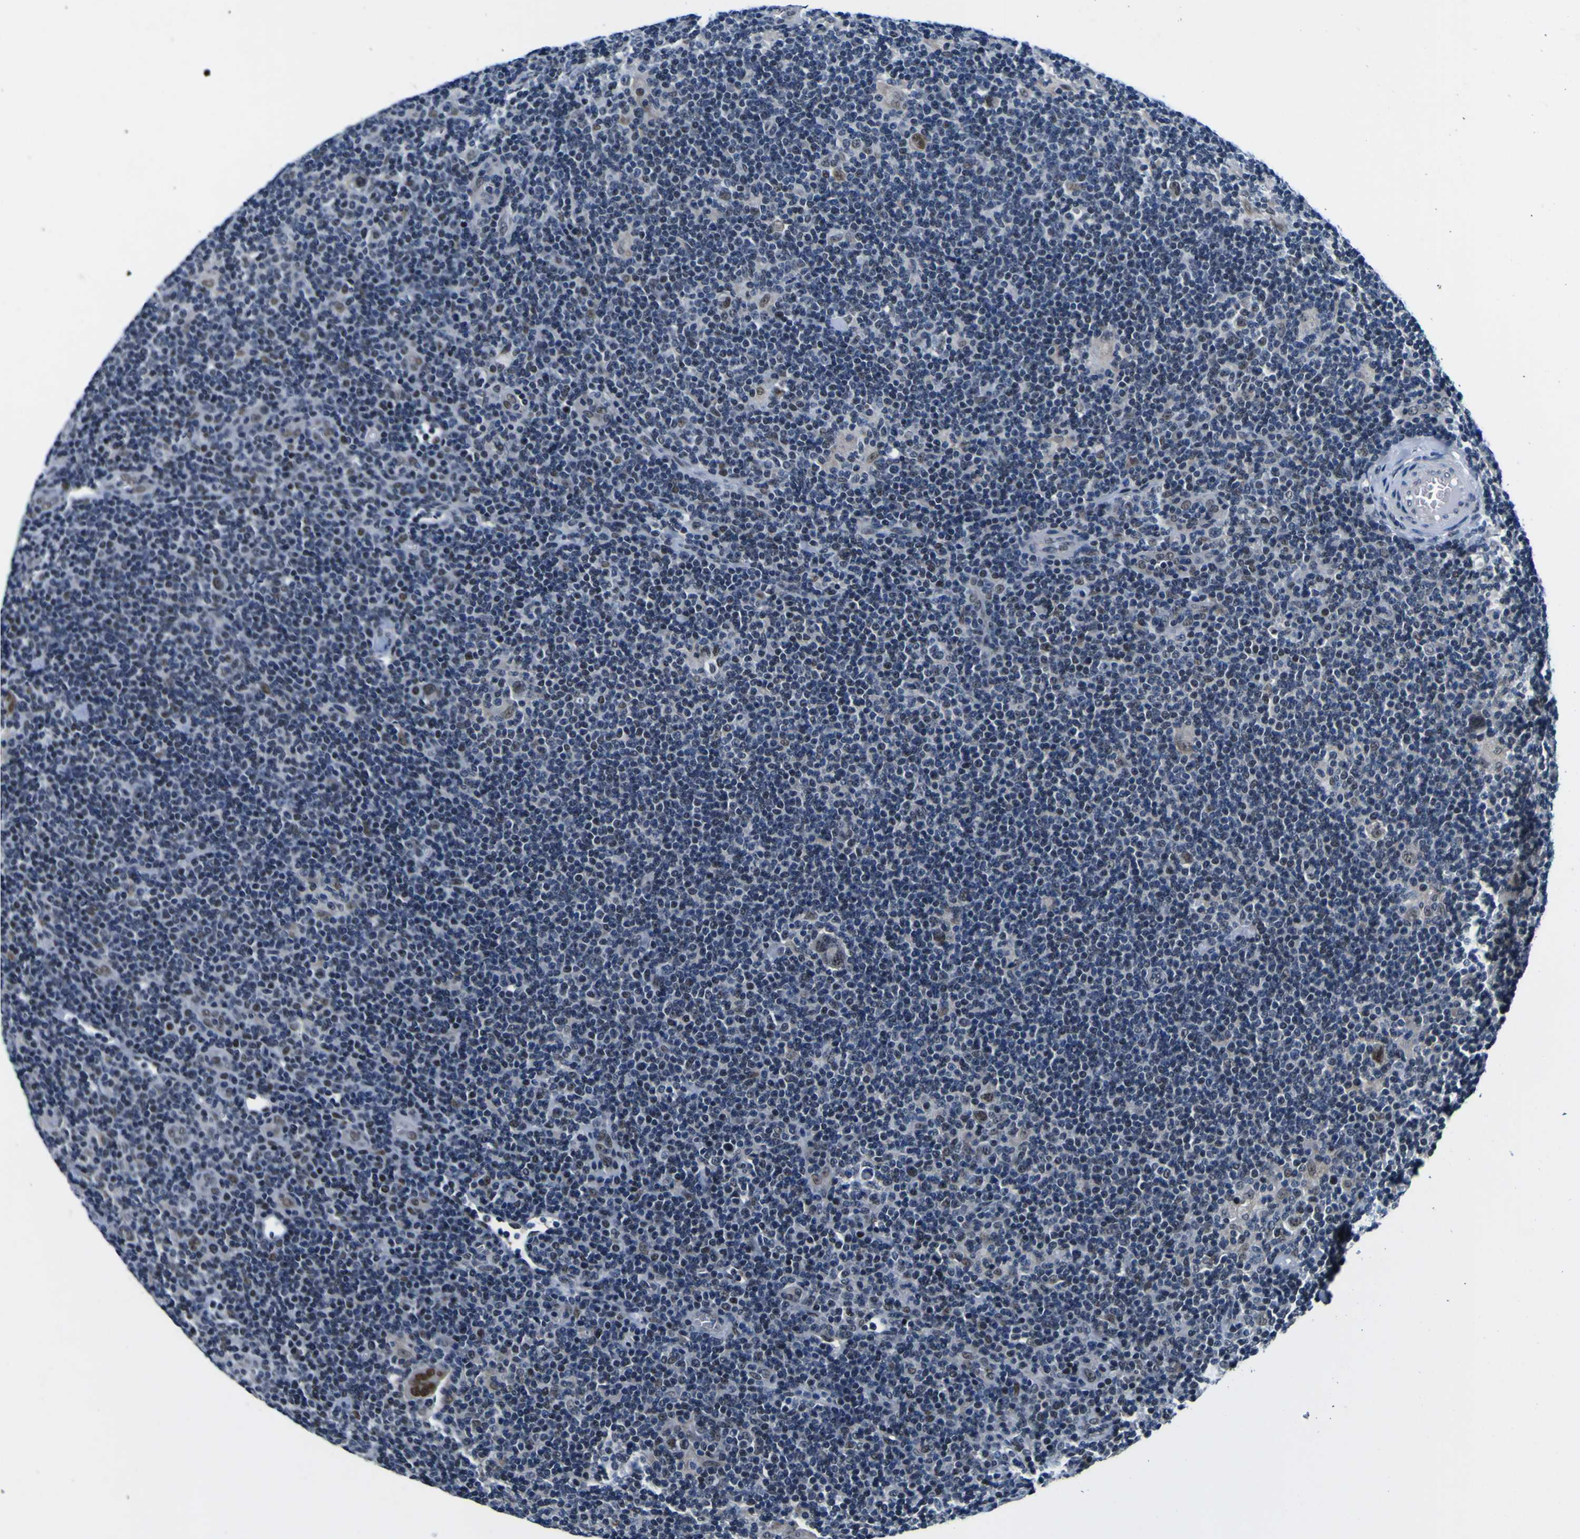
{"staining": {"intensity": "moderate", "quantity": ">75%", "location": "nuclear"}, "tissue": "lymphoma", "cell_type": "Tumor cells", "image_type": "cancer", "snomed": [{"axis": "morphology", "description": "Hodgkin's disease, NOS"}, {"axis": "topography", "description": "Lymph node"}], "caption": "This is a micrograph of immunohistochemistry (IHC) staining of lymphoma, which shows moderate positivity in the nuclear of tumor cells.", "gene": "CUL4B", "patient": {"sex": "female", "age": 57}}